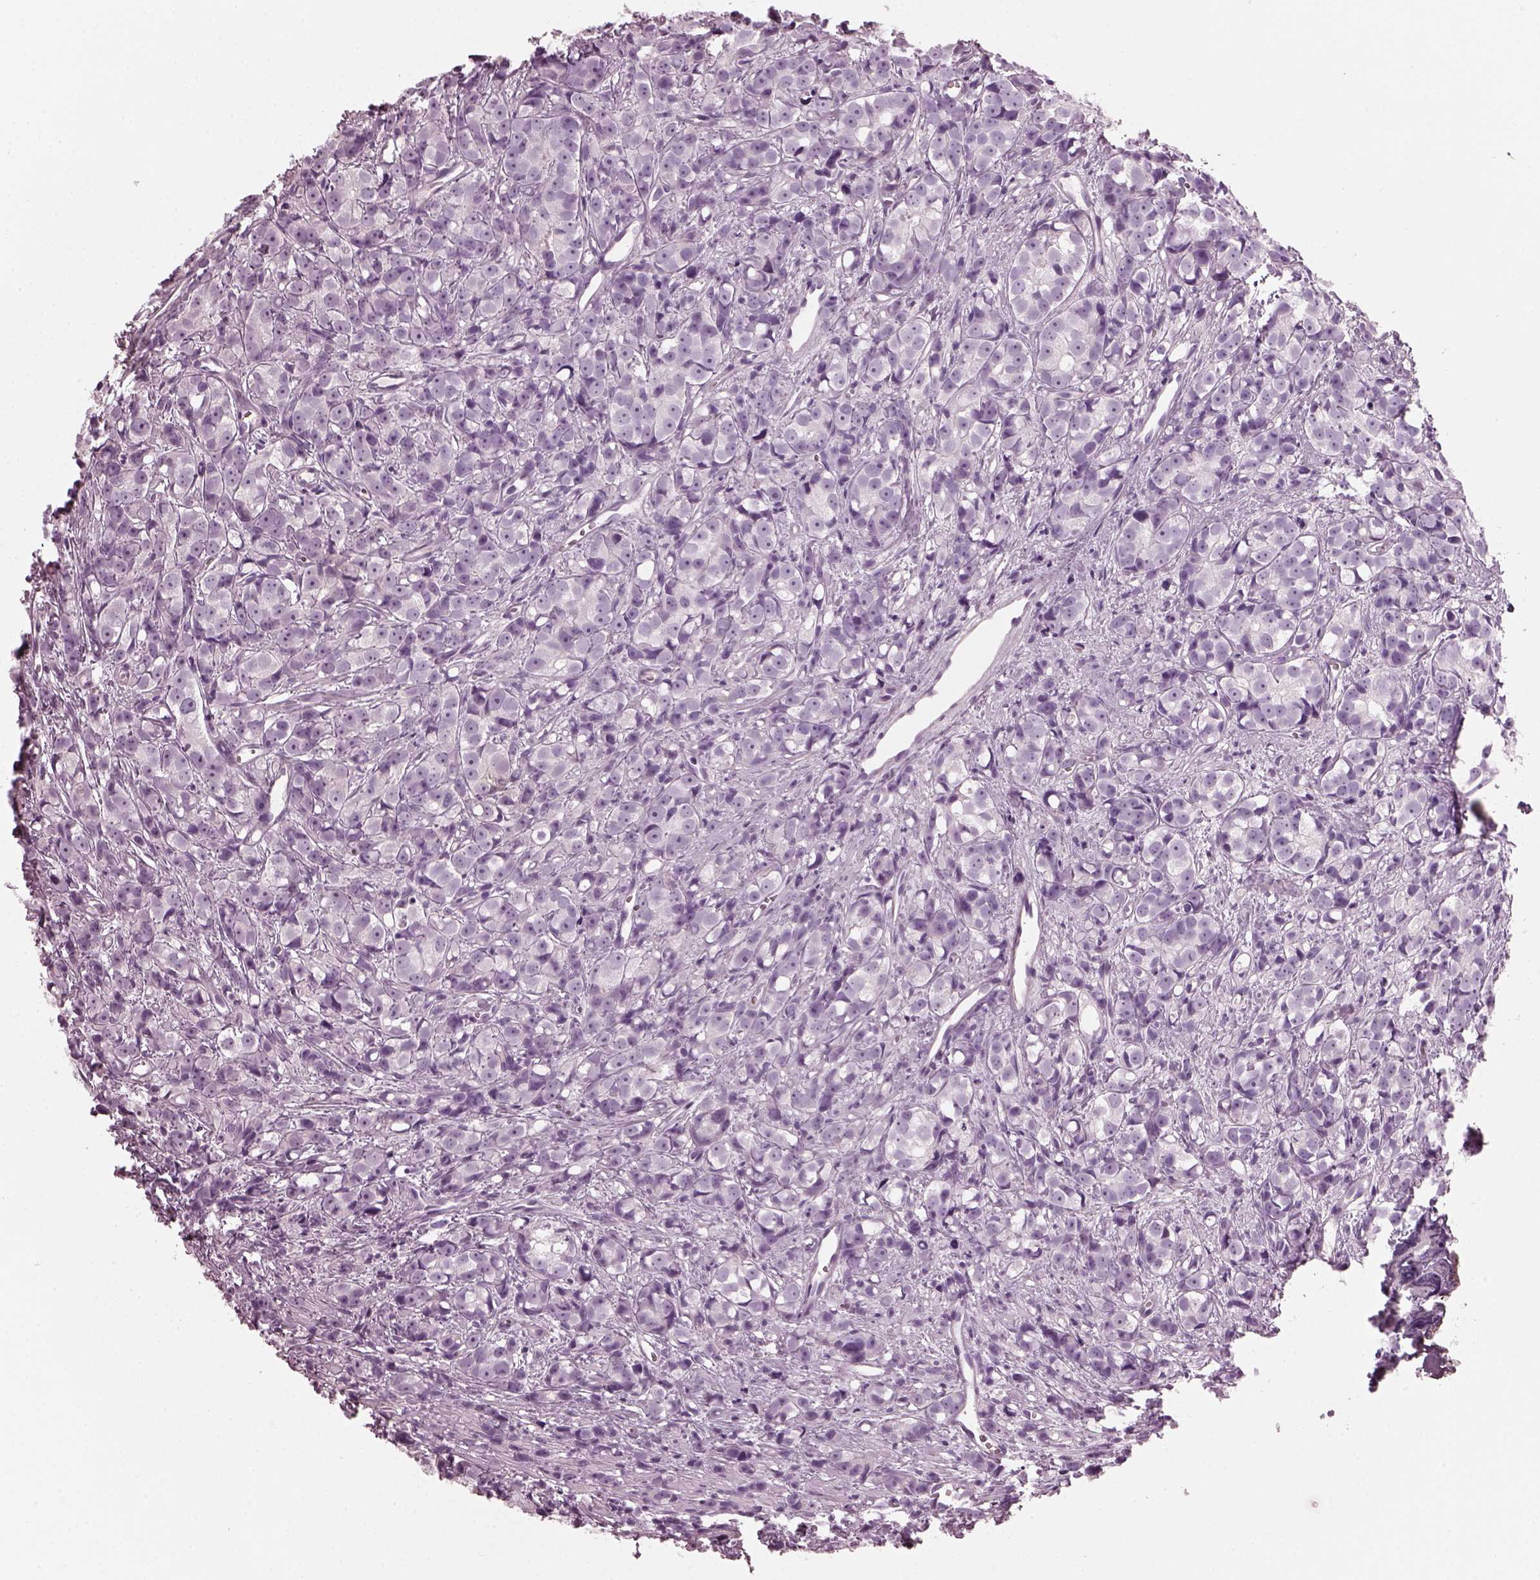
{"staining": {"intensity": "negative", "quantity": "none", "location": "none"}, "tissue": "prostate cancer", "cell_type": "Tumor cells", "image_type": "cancer", "snomed": [{"axis": "morphology", "description": "Adenocarcinoma, High grade"}, {"axis": "topography", "description": "Prostate"}], "caption": "High magnification brightfield microscopy of adenocarcinoma (high-grade) (prostate) stained with DAB (3,3'-diaminobenzidine) (brown) and counterstained with hematoxylin (blue): tumor cells show no significant positivity.", "gene": "HYDIN", "patient": {"sex": "male", "age": 77}}